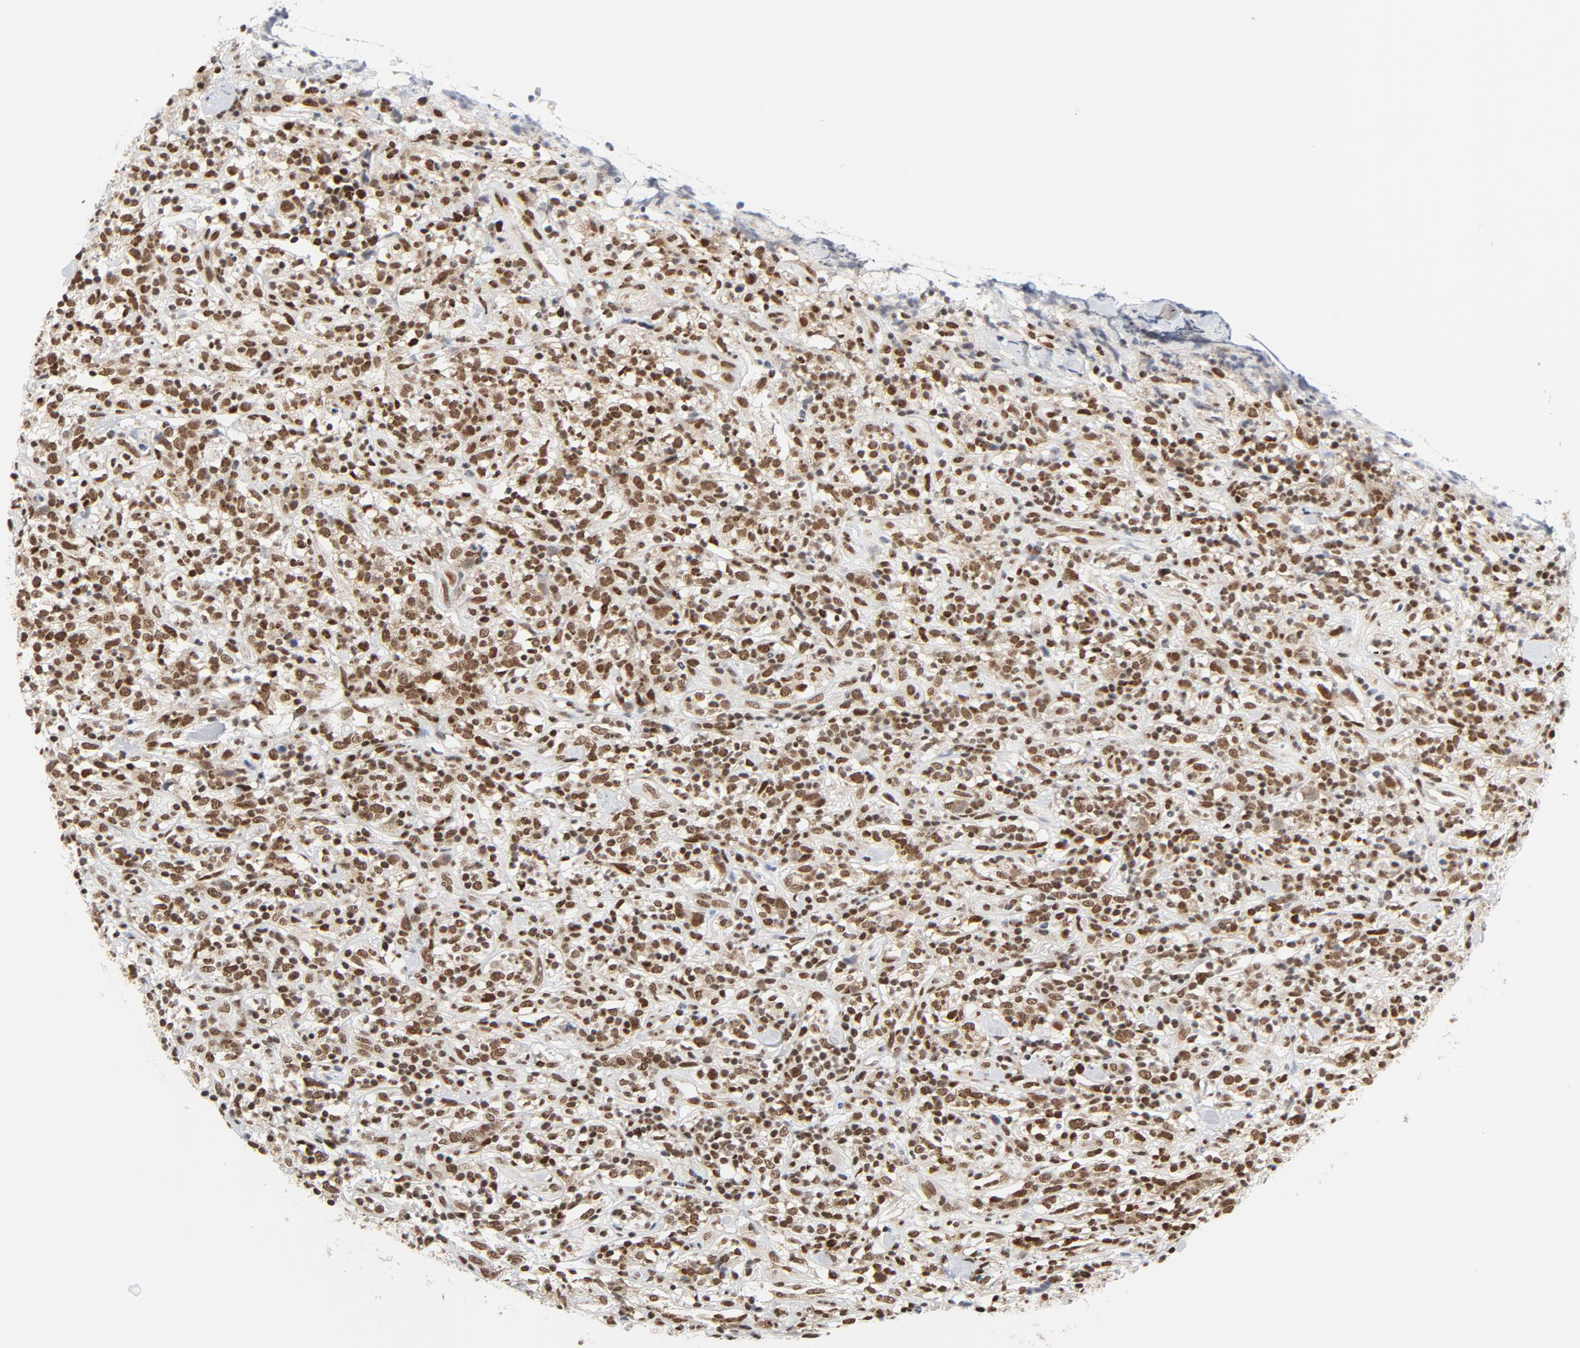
{"staining": {"intensity": "strong", "quantity": ">75%", "location": "nuclear"}, "tissue": "lymphoma", "cell_type": "Tumor cells", "image_type": "cancer", "snomed": [{"axis": "morphology", "description": "Malignant lymphoma, non-Hodgkin's type, High grade"}, {"axis": "topography", "description": "Lymph node"}], "caption": "High-grade malignant lymphoma, non-Hodgkin's type stained with IHC reveals strong nuclear staining in approximately >75% of tumor cells.", "gene": "ERCC1", "patient": {"sex": "female", "age": 73}}